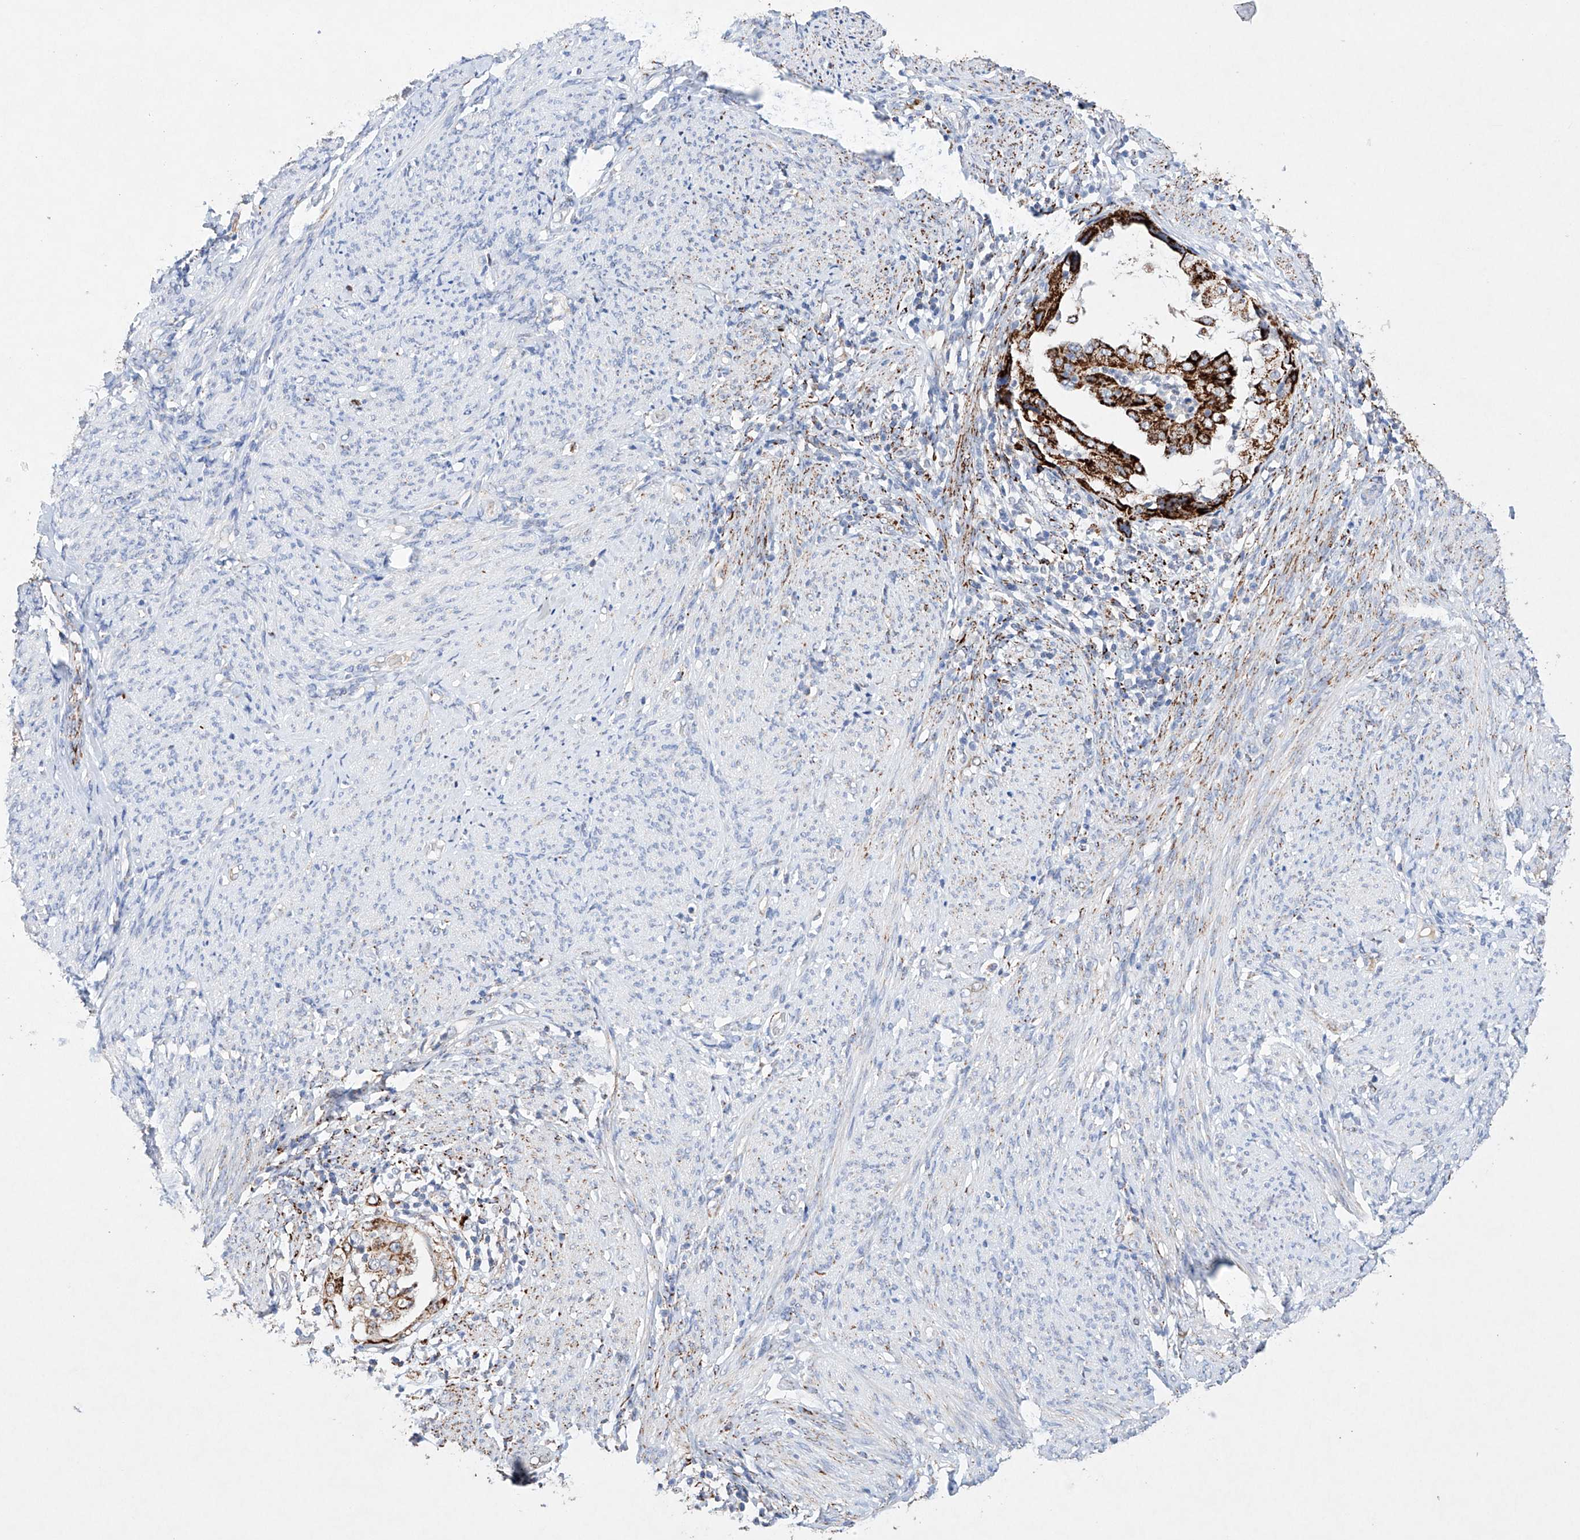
{"staining": {"intensity": "strong", "quantity": ">75%", "location": "cytoplasmic/membranous"}, "tissue": "endometrial cancer", "cell_type": "Tumor cells", "image_type": "cancer", "snomed": [{"axis": "morphology", "description": "Adenocarcinoma, NOS"}, {"axis": "topography", "description": "Endometrium"}], "caption": "An image of adenocarcinoma (endometrial) stained for a protein displays strong cytoplasmic/membranous brown staining in tumor cells. (brown staining indicates protein expression, while blue staining denotes nuclei).", "gene": "NRROS", "patient": {"sex": "female", "age": 85}}